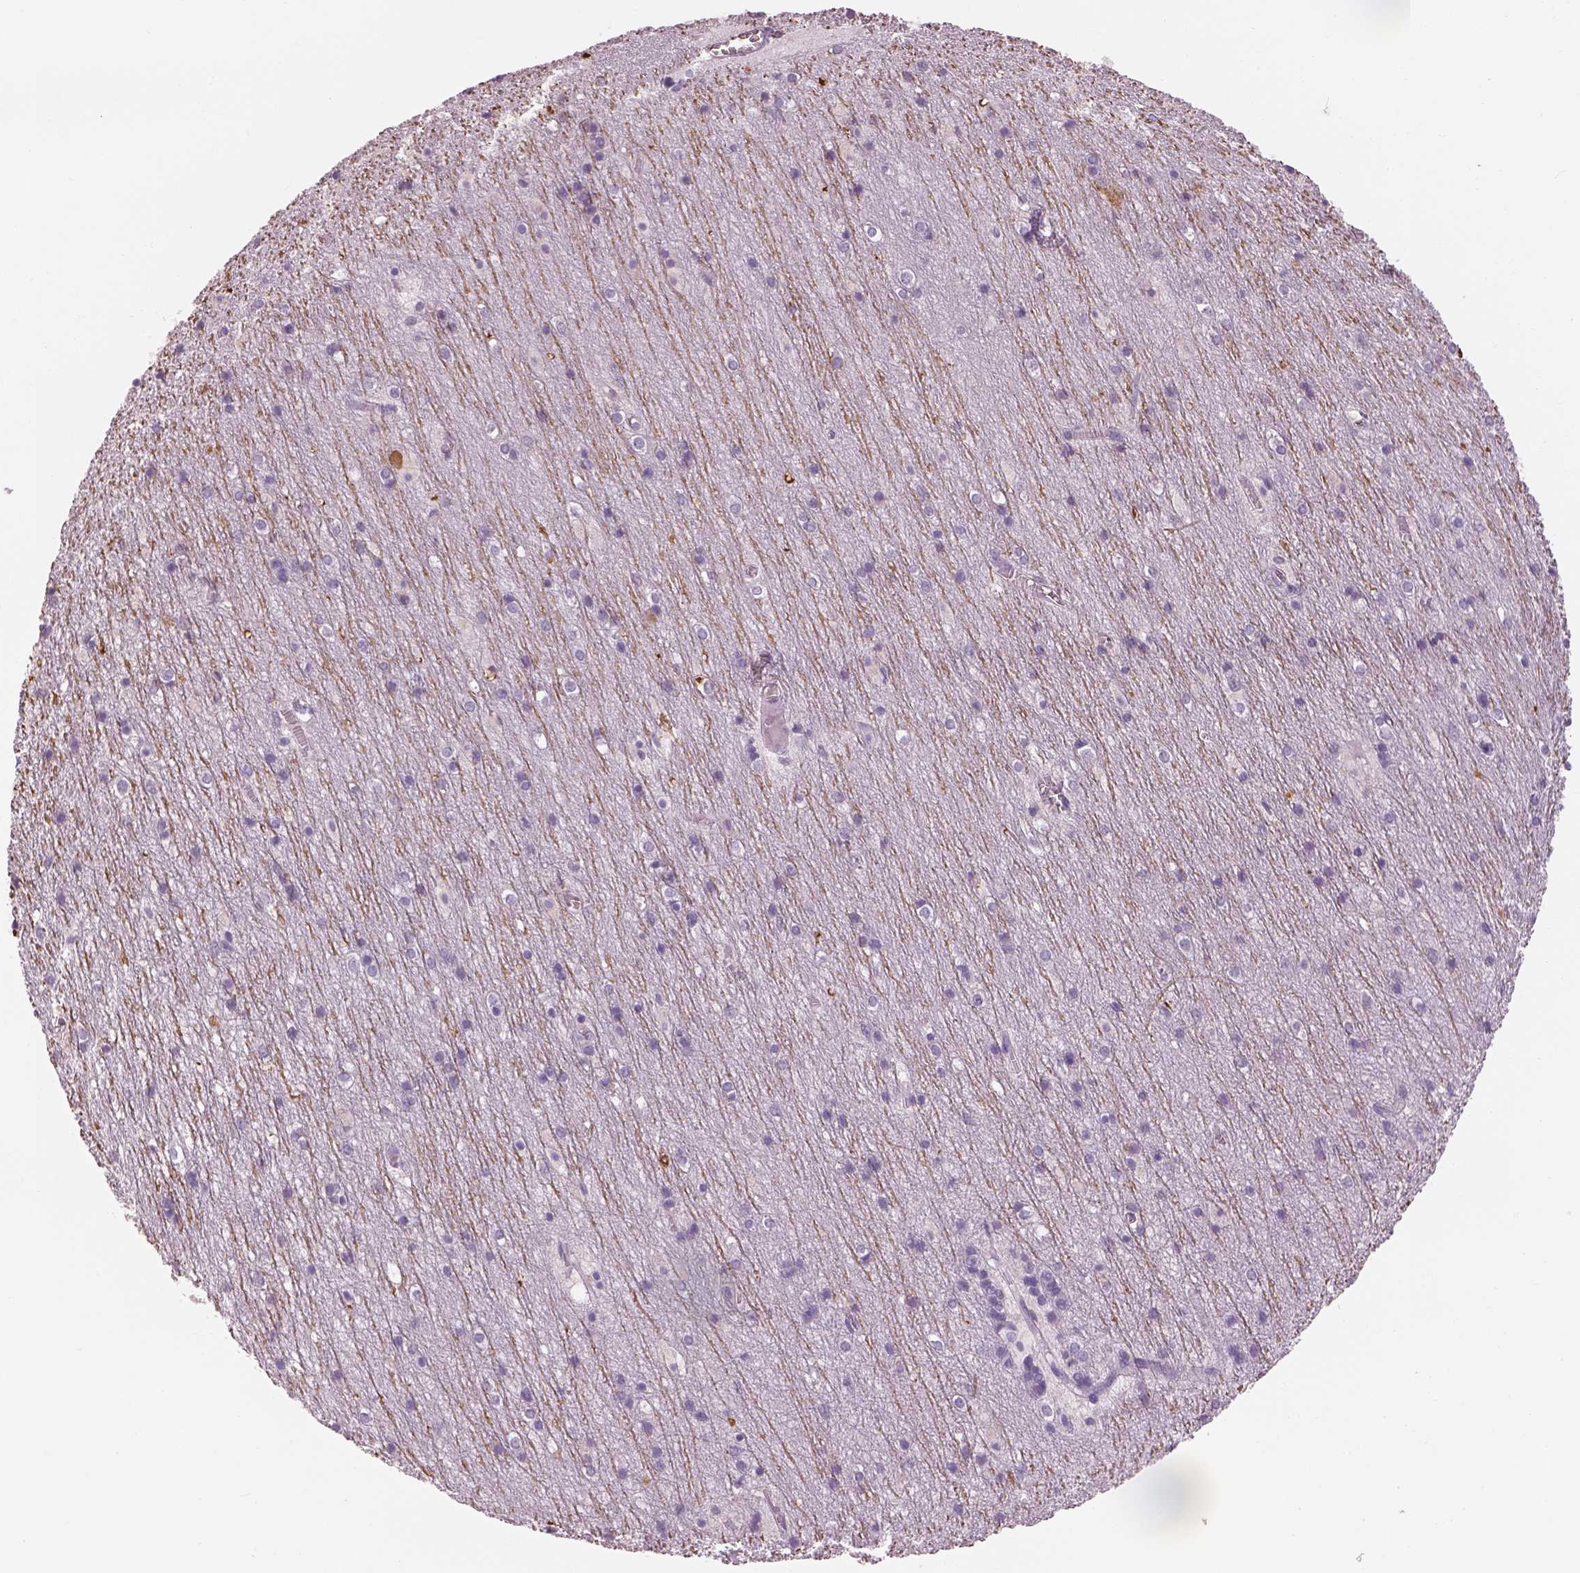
{"staining": {"intensity": "negative", "quantity": "none", "location": "none"}, "tissue": "cerebellum", "cell_type": "Cells in granular layer", "image_type": "normal", "snomed": [{"axis": "morphology", "description": "Normal tissue, NOS"}, {"axis": "topography", "description": "Cerebellum"}], "caption": "This is an IHC photomicrograph of unremarkable cerebellum. There is no positivity in cells in granular layer.", "gene": "OTUD6A", "patient": {"sex": "male", "age": 70}}